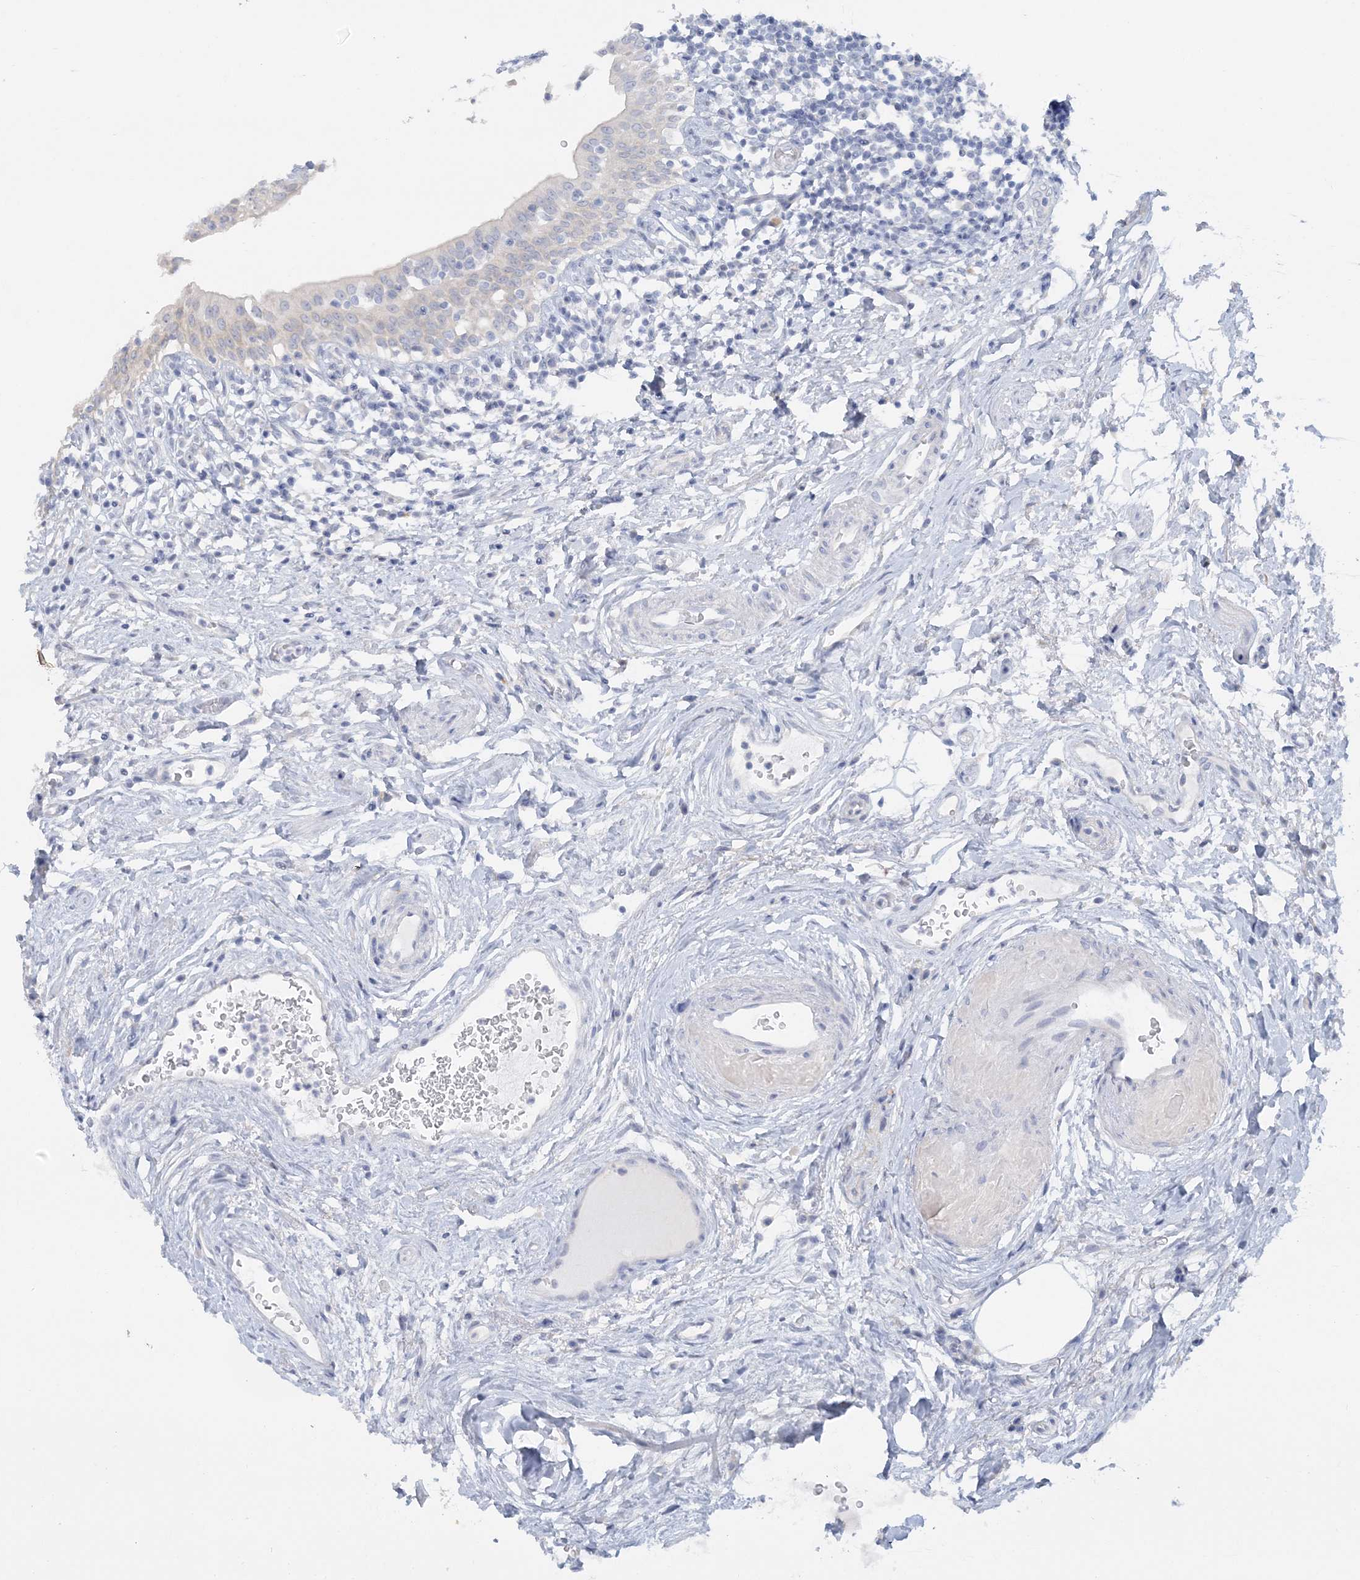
{"staining": {"intensity": "negative", "quantity": "none", "location": "none"}, "tissue": "urinary bladder", "cell_type": "Urothelial cells", "image_type": "normal", "snomed": [{"axis": "morphology", "description": "Normal tissue, NOS"}, {"axis": "topography", "description": "Urinary bladder"}], "caption": "Immunohistochemistry (IHC) photomicrograph of normal human urinary bladder stained for a protein (brown), which displays no positivity in urothelial cells. The staining is performed using DAB (3,3'-diaminobenzidine) brown chromogen with nuclei counter-stained in using hematoxylin.", "gene": "ENSG00000288637", "patient": {"sex": "male", "age": 83}}